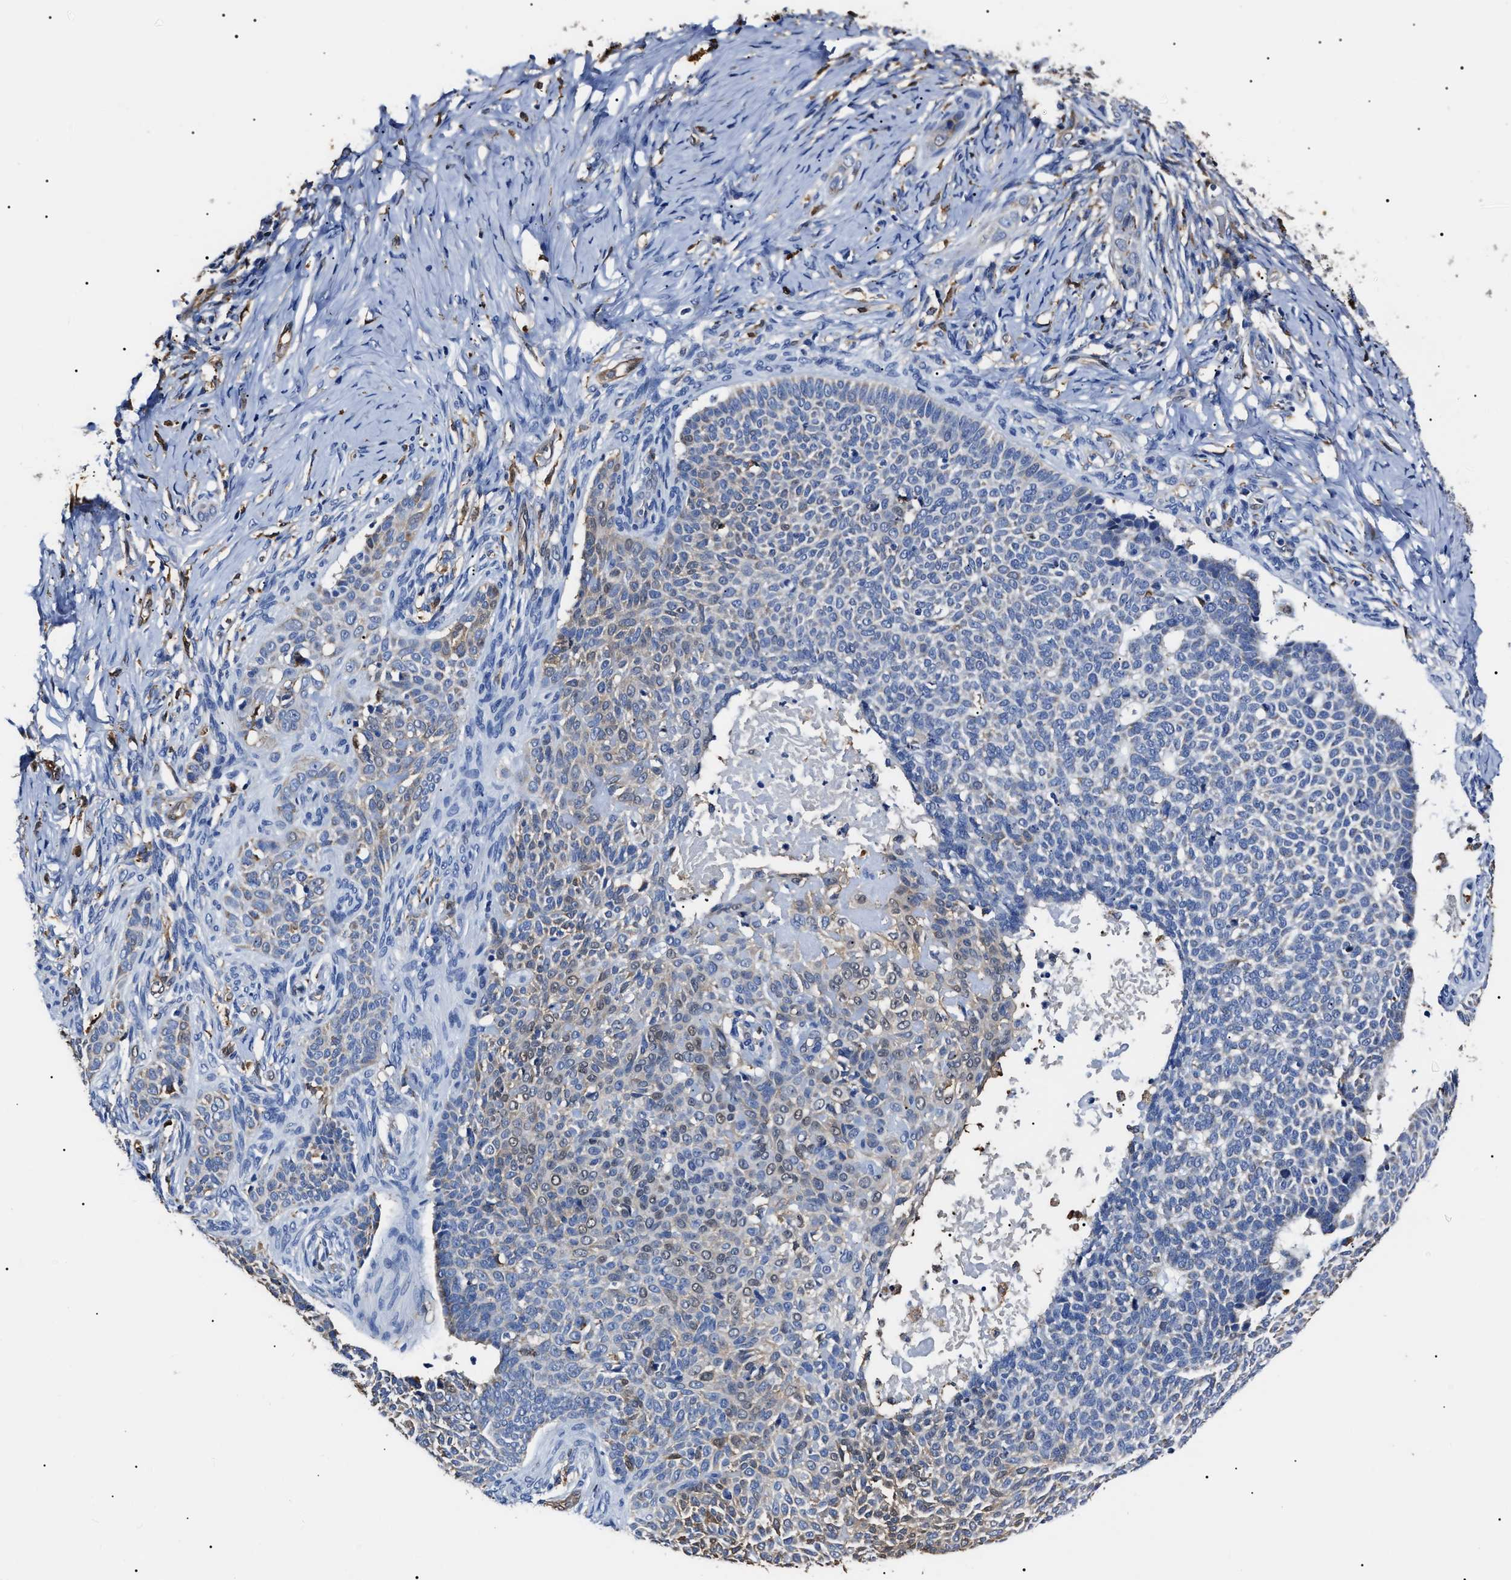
{"staining": {"intensity": "weak", "quantity": "<25%", "location": "cytoplasmic/membranous,nuclear"}, "tissue": "skin cancer", "cell_type": "Tumor cells", "image_type": "cancer", "snomed": [{"axis": "morphology", "description": "Normal tissue, NOS"}, {"axis": "morphology", "description": "Basal cell carcinoma"}, {"axis": "topography", "description": "Skin"}], "caption": "Immunohistochemistry (IHC) histopathology image of neoplastic tissue: human skin basal cell carcinoma stained with DAB shows no significant protein expression in tumor cells.", "gene": "ALDH1A1", "patient": {"sex": "male", "age": 87}}